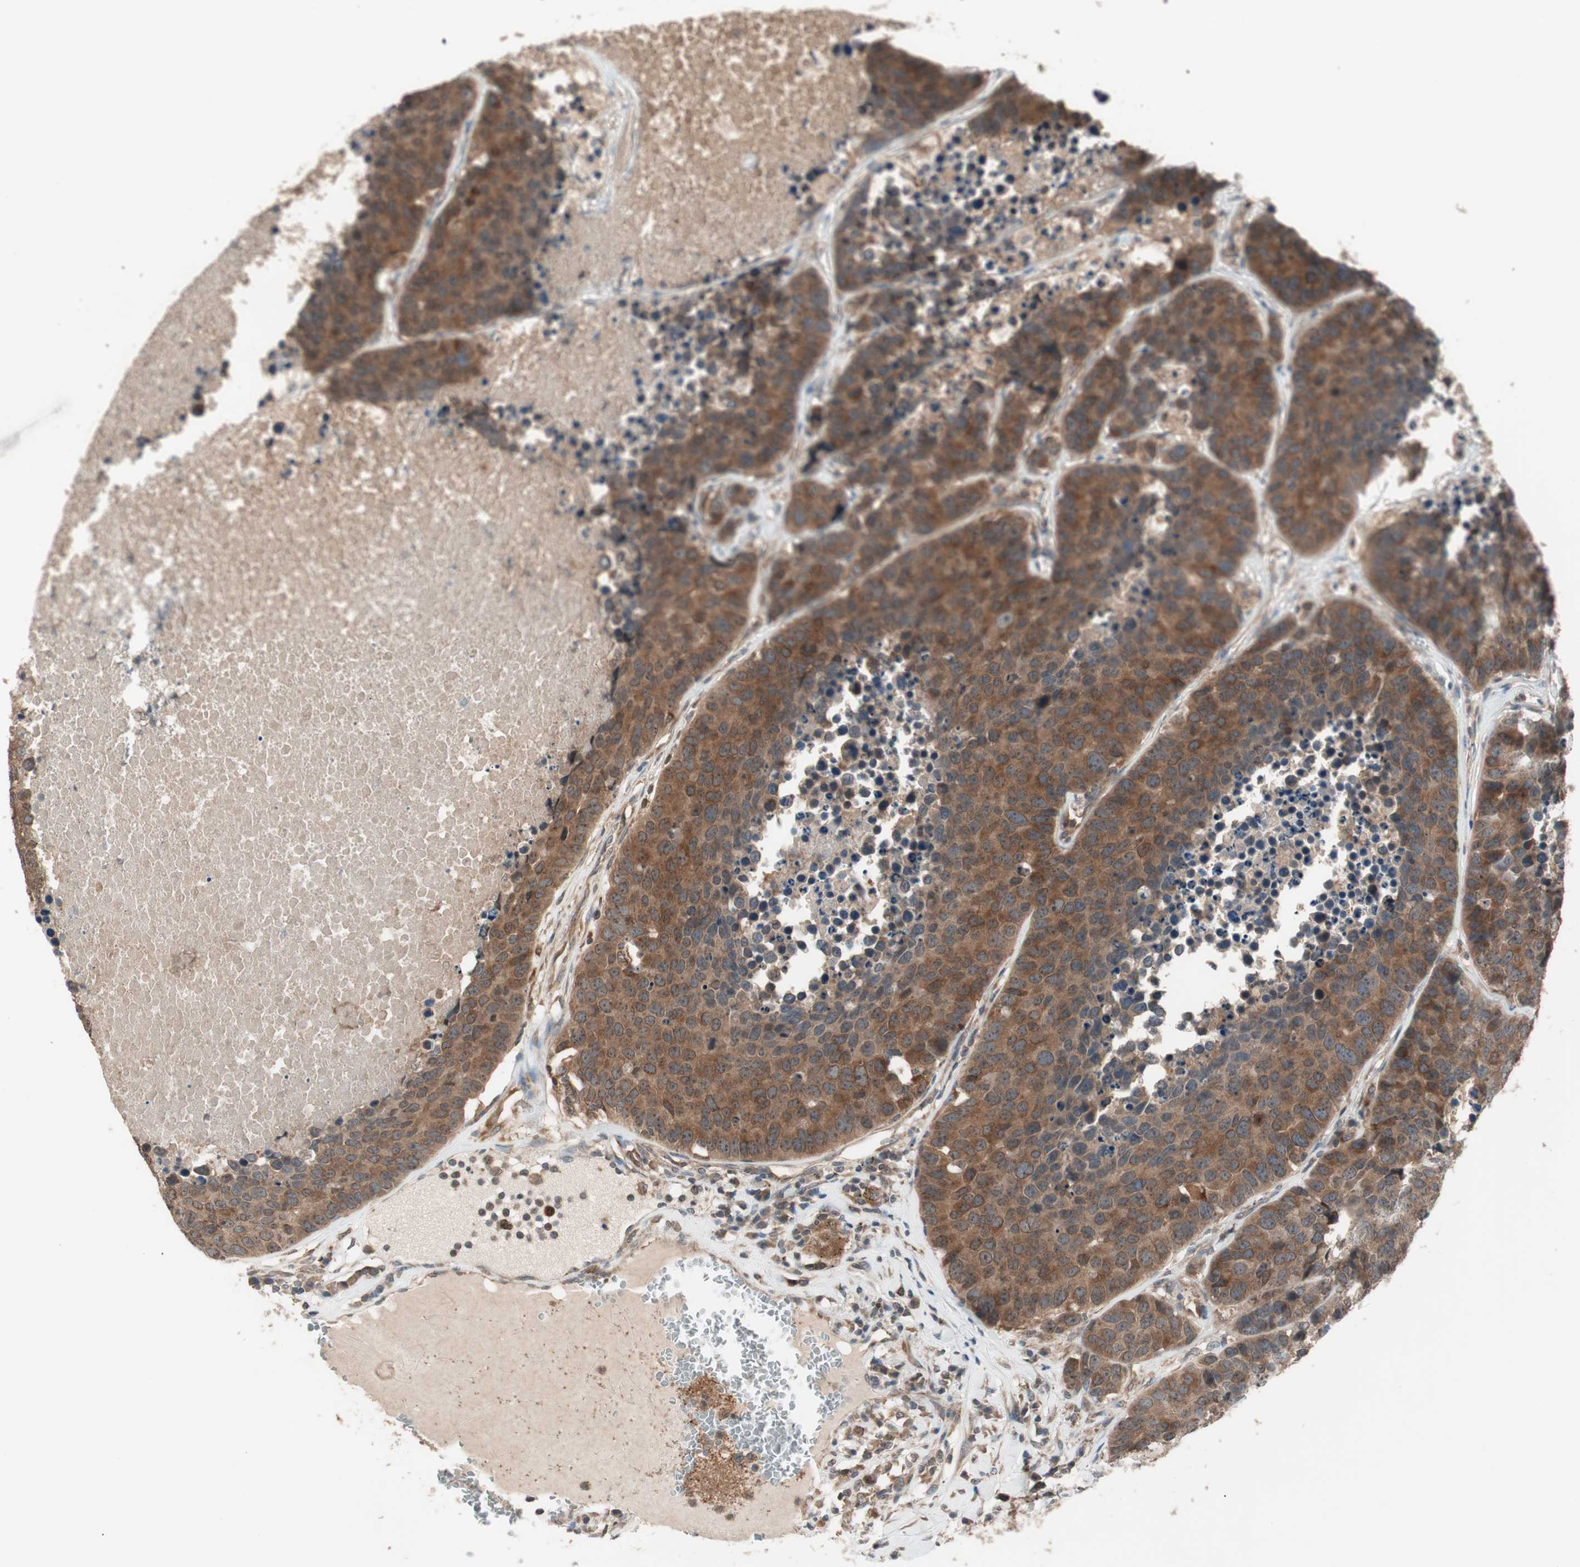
{"staining": {"intensity": "moderate", "quantity": ">75%", "location": "cytoplasmic/membranous"}, "tissue": "carcinoid", "cell_type": "Tumor cells", "image_type": "cancer", "snomed": [{"axis": "morphology", "description": "Carcinoid, malignant, NOS"}, {"axis": "topography", "description": "Lung"}], "caption": "IHC staining of malignant carcinoid, which reveals medium levels of moderate cytoplasmic/membranous staining in about >75% of tumor cells indicating moderate cytoplasmic/membranous protein staining. The staining was performed using DAB (brown) for protein detection and nuclei were counterstained in hematoxylin (blue).", "gene": "ATP6AP2", "patient": {"sex": "male", "age": 60}}